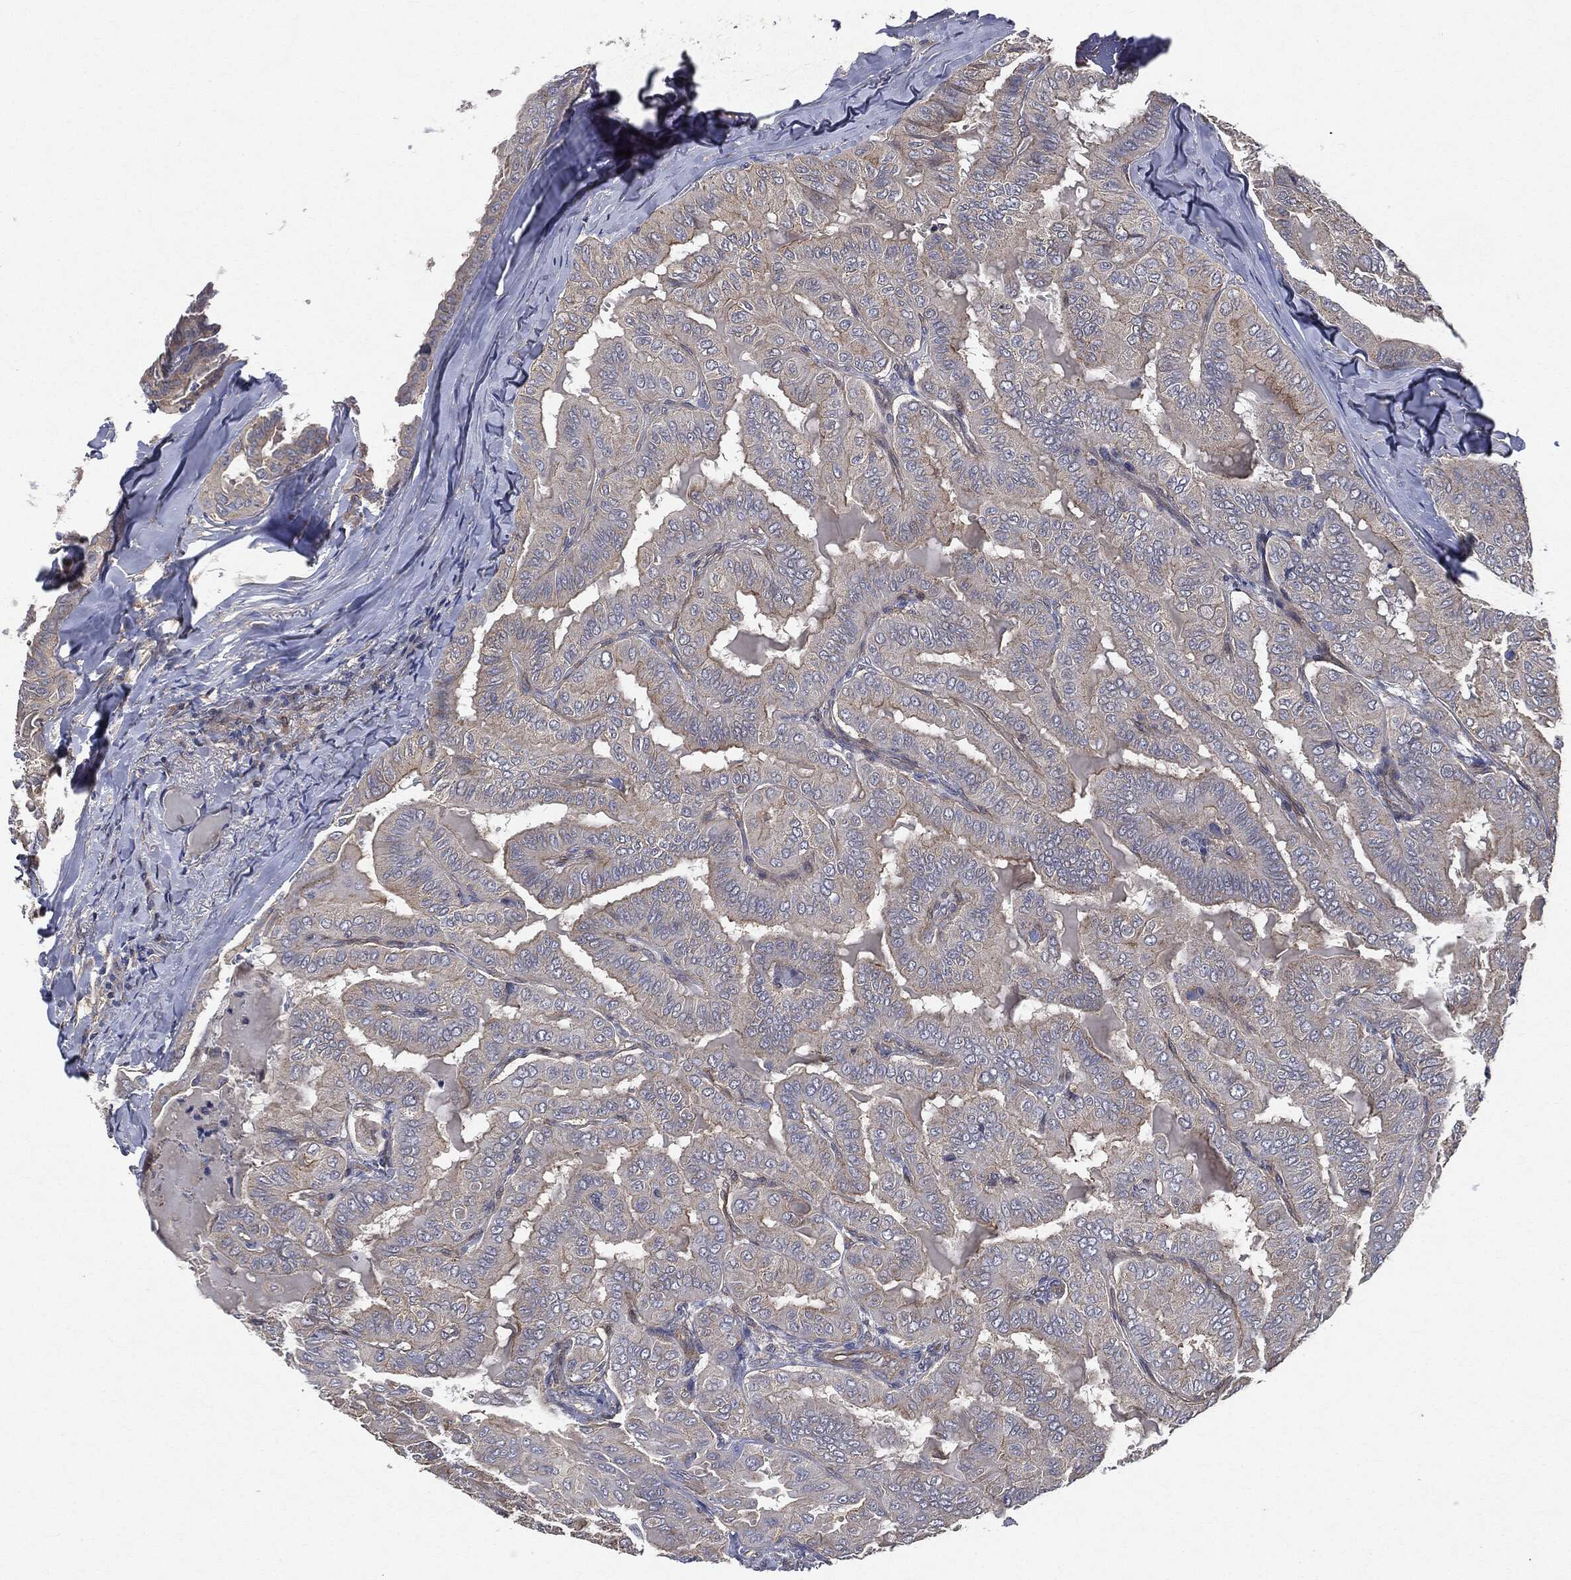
{"staining": {"intensity": "moderate", "quantity": "<25%", "location": "cytoplasmic/membranous"}, "tissue": "thyroid cancer", "cell_type": "Tumor cells", "image_type": "cancer", "snomed": [{"axis": "morphology", "description": "Papillary adenocarcinoma, NOS"}, {"axis": "topography", "description": "Thyroid gland"}], "caption": "Tumor cells display moderate cytoplasmic/membranous staining in about <25% of cells in thyroid cancer (papillary adenocarcinoma).", "gene": "EPS15L1", "patient": {"sex": "female", "age": 68}}